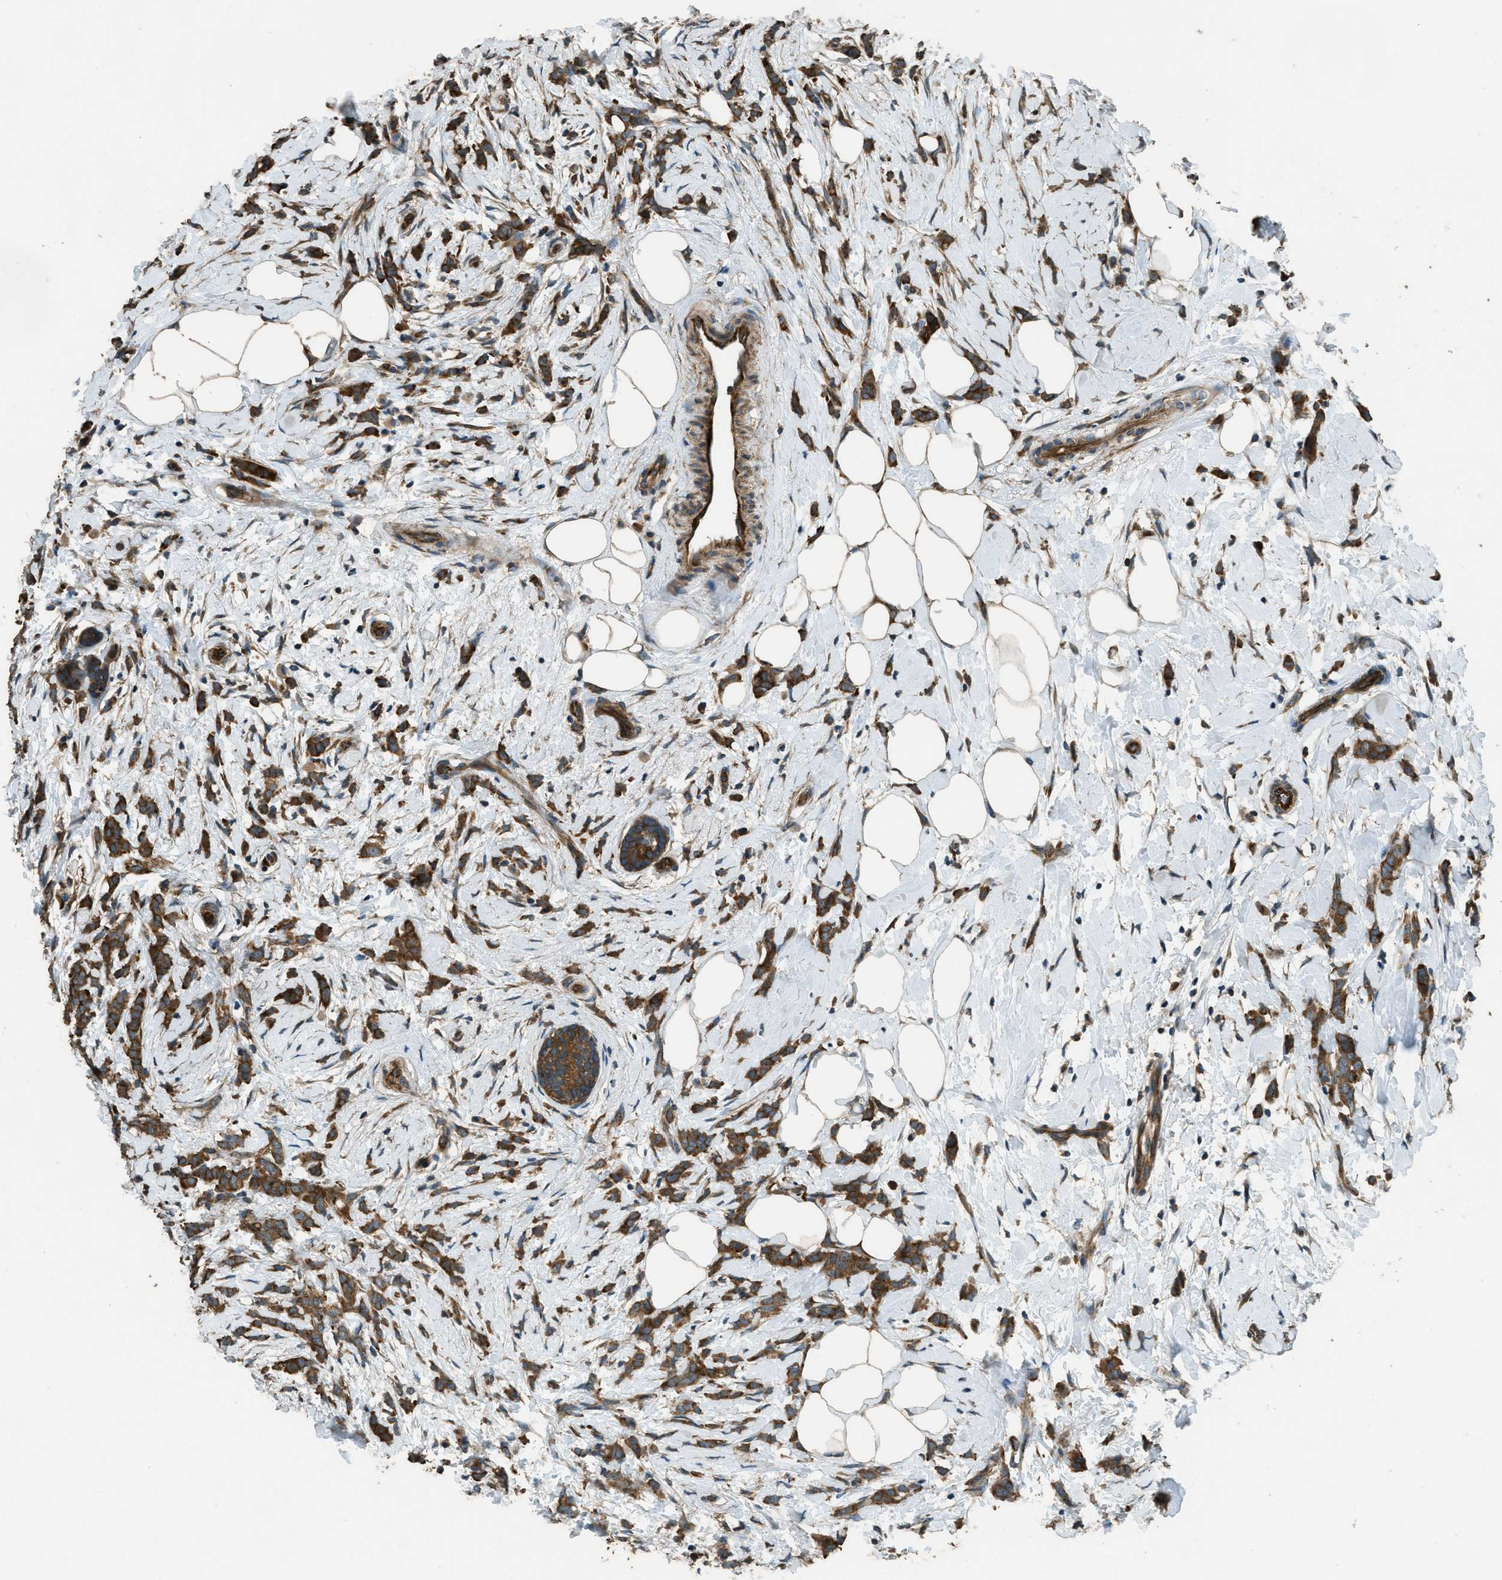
{"staining": {"intensity": "strong", "quantity": ">75%", "location": "cytoplasmic/membranous"}, "tissue": "breast cancer", "cell_type": "Tumor cells", "image_type": "cancer", "snomed": [{"axis": "morphology", "description": "Lobular carcinoma, in situ"}, {"axis": "morphology", "description": "Lobular carcinoma"}, {"axis": "topography", "description": "Breast"}], "caption": "Breast lobular carcinoma in situ stained with DAB (3,3'-diaminobenzidine) immunohistochemistry (IHC) exhibits high levels of strong cytoplasmic/membranous expression in approximately >75% of tumor cells.", "gene": "MARS1", "patient": {"sex": "female", "age": 41}}